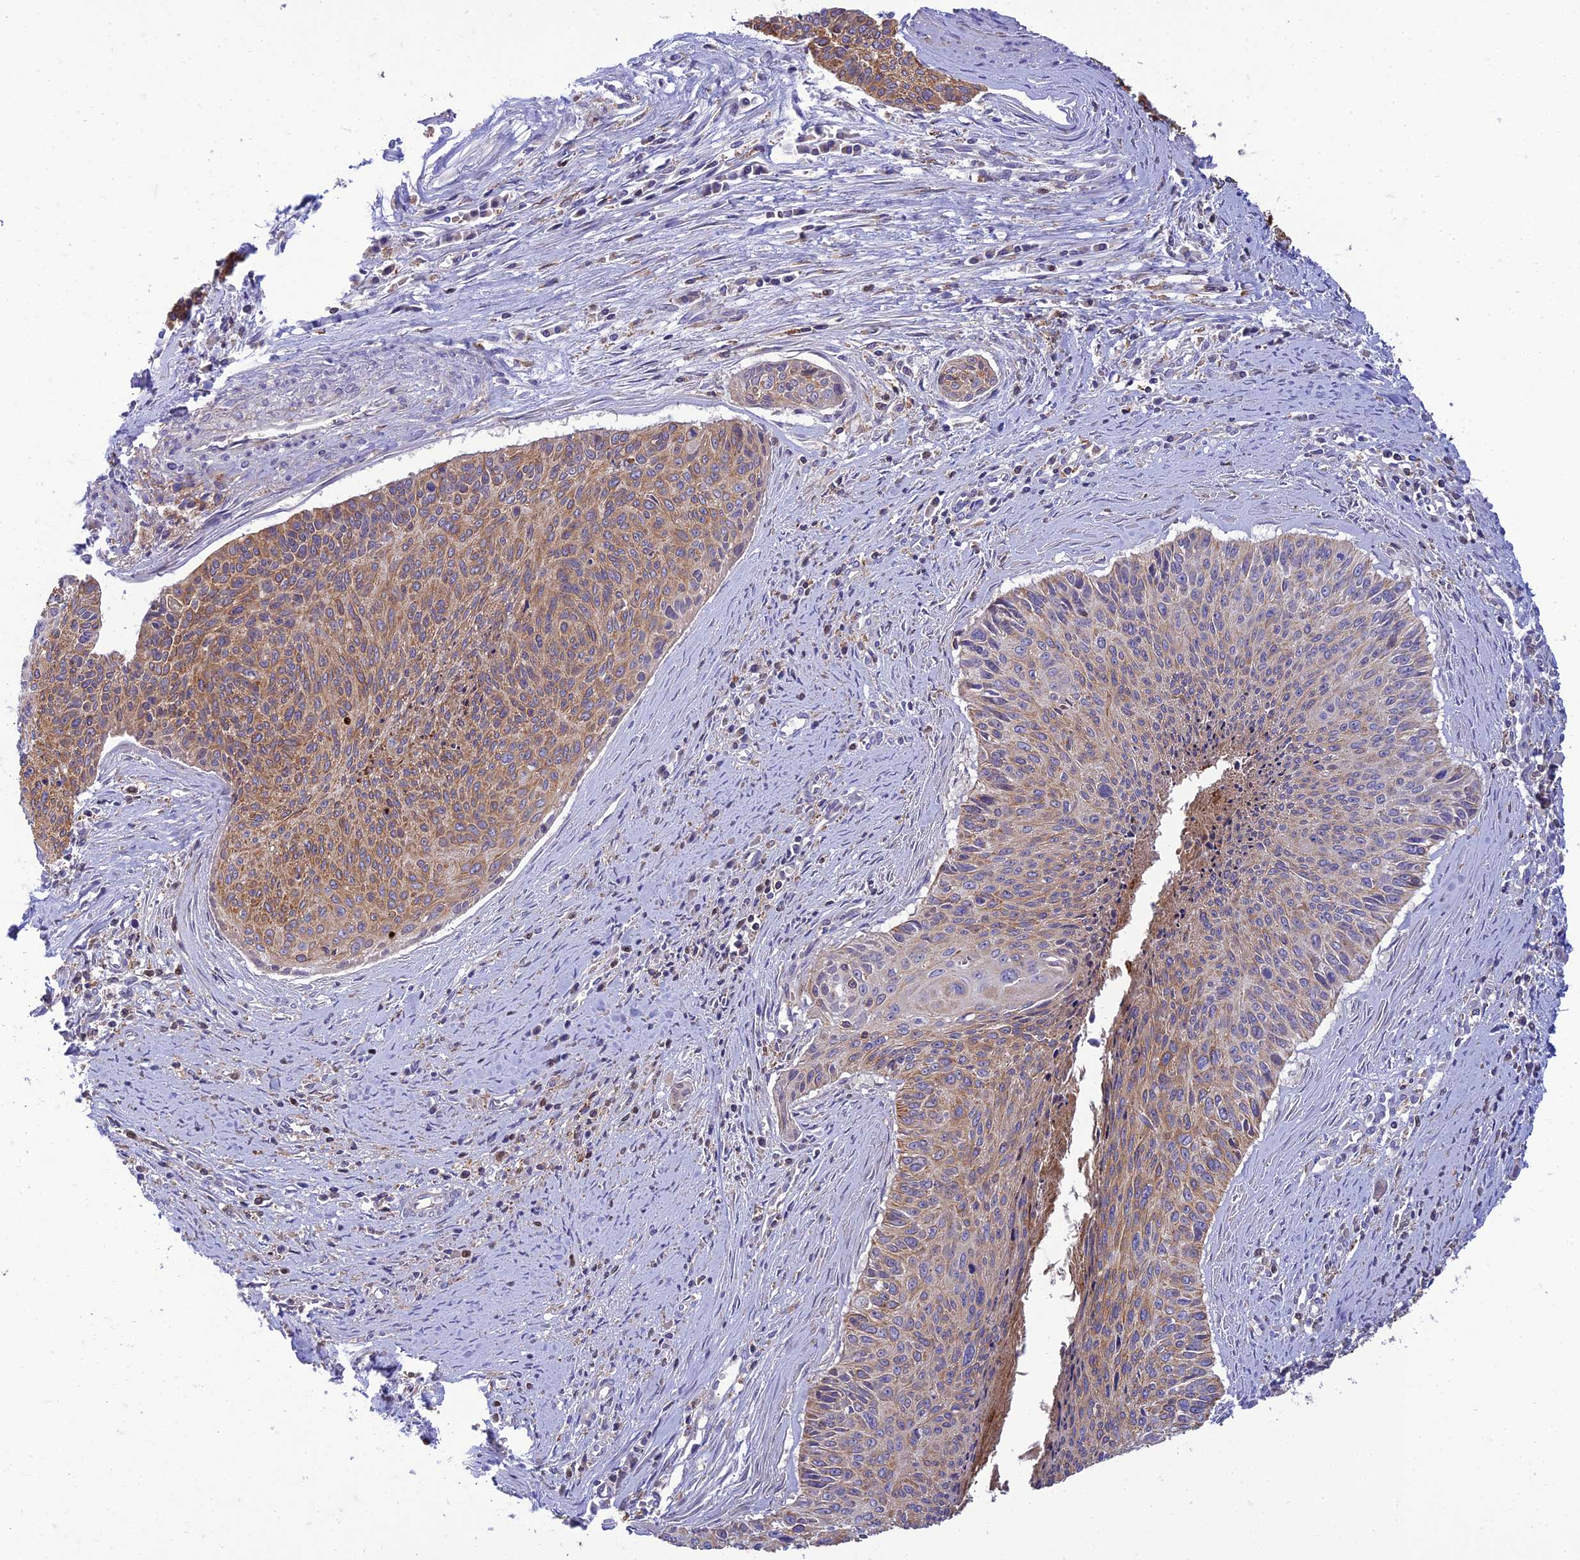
{"staining": {"intensity": "moderate", "quantity": ">75%", "location": "cytoplasmic/membranous"}, "tissue": "cervical cancer", "cell_type": "Tumor cells", "image_type": "cancer", "snomed": [{"axis": "morphology", "description": "Squamous cell carcinoma, NOS"}, {"axis": "topography", "description": "Cervix"}], "caption": "Squamous cell carcinoma (cervical) stained with immunohistochemistry (IHC) displays moderate cytoplasmic/membranous staining in about >75% of tumor cells.", "gene": "IRAK3", "patient": {"sex": "female", "age": 55}}